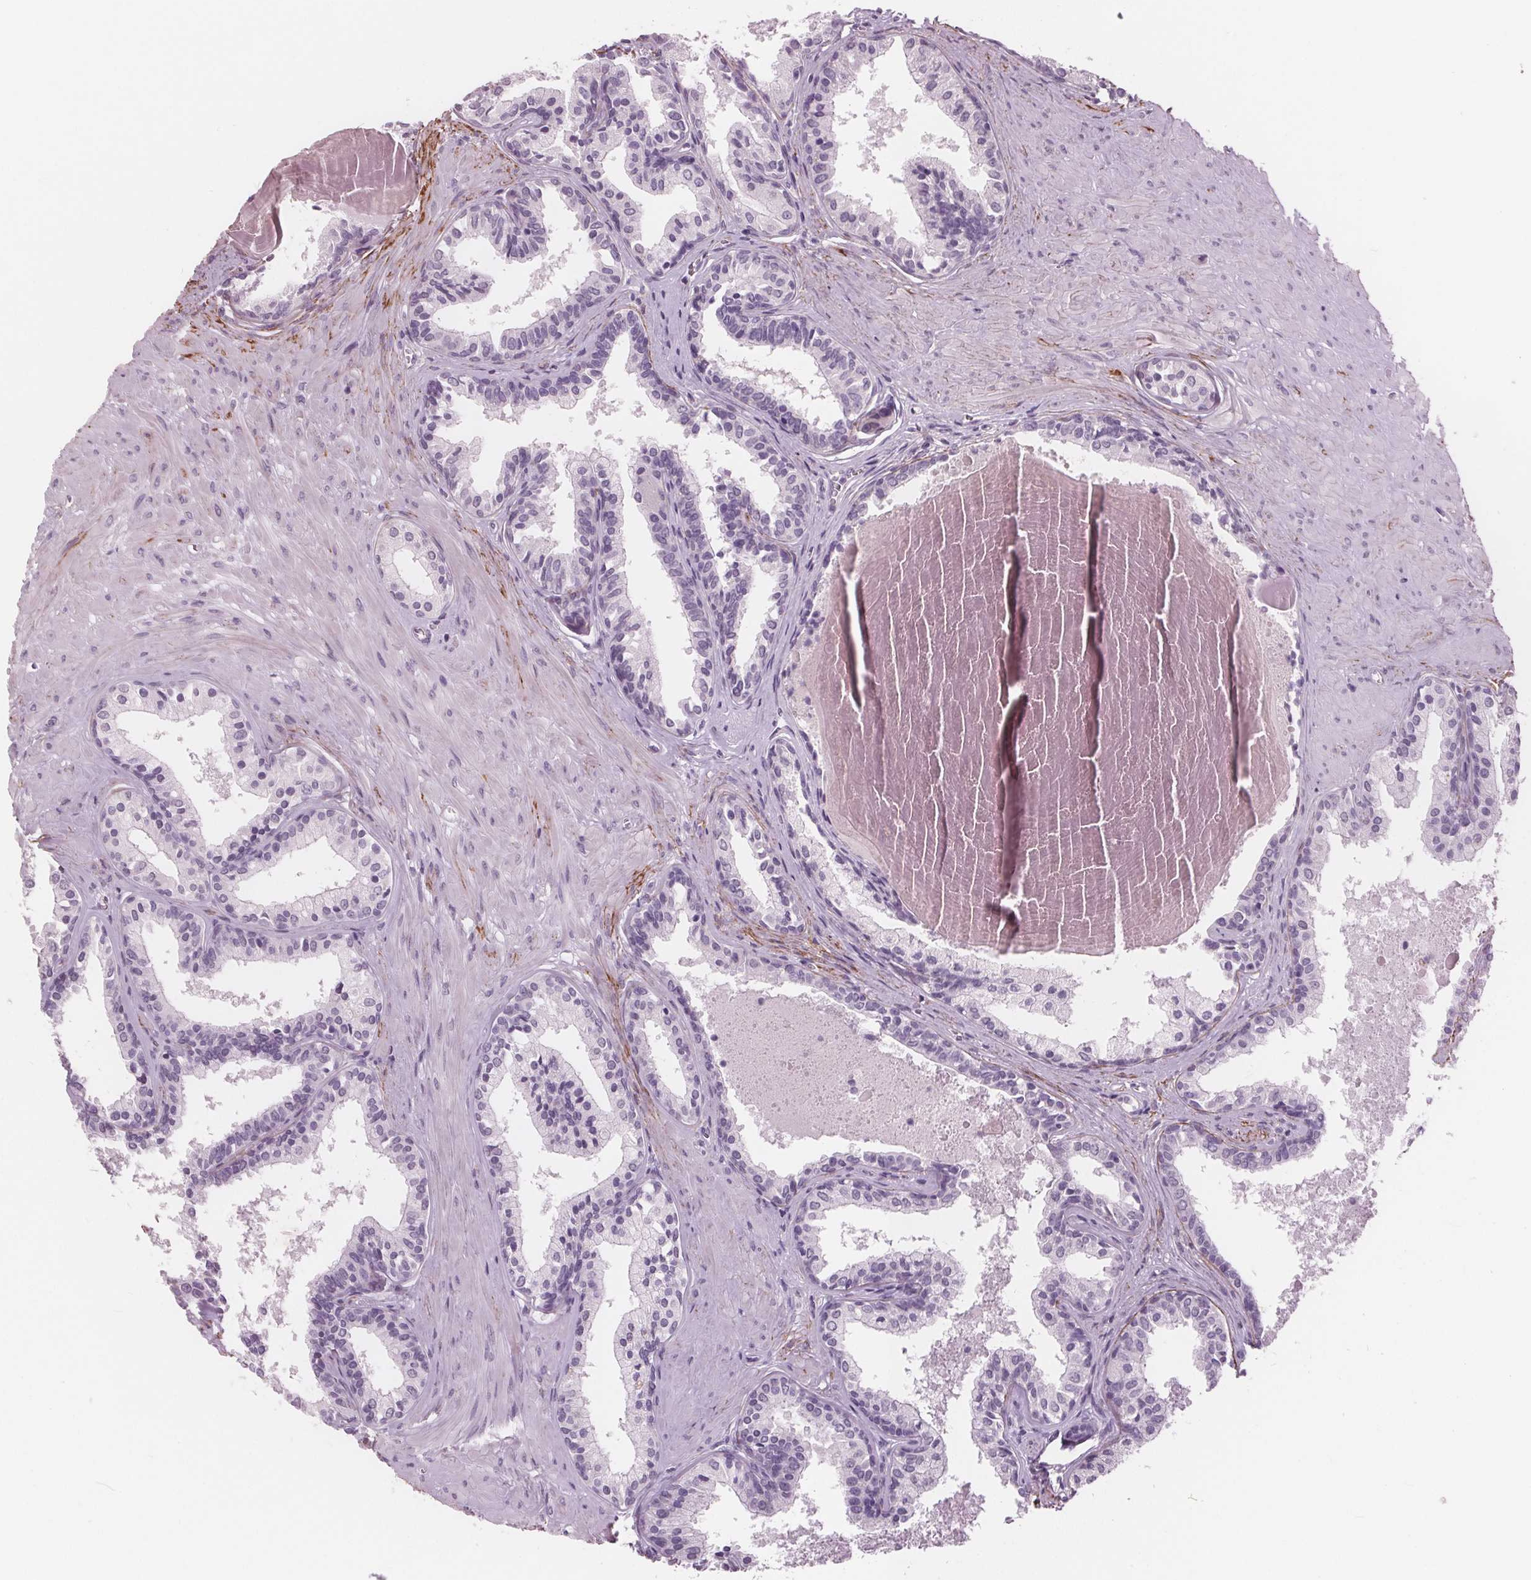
{"staining": {"intensity": "negative", "quantity": "none", "location": "none"}, "tissue": "prostate", "cell_type": "Glandular cells", "image_type": "normal", "snomed": [{"axis": "morphology", "description": "Normal tissue, NOS"}, {"axis": "topography", "description": "Prostate"}], "caption": "IHC photomicrograph of unremarkable prostate stained for a protein (brown), which reveals no positivity in glandular cells.", "gene": "AMBP", "patient": {"sex": "male", "age": 61}}